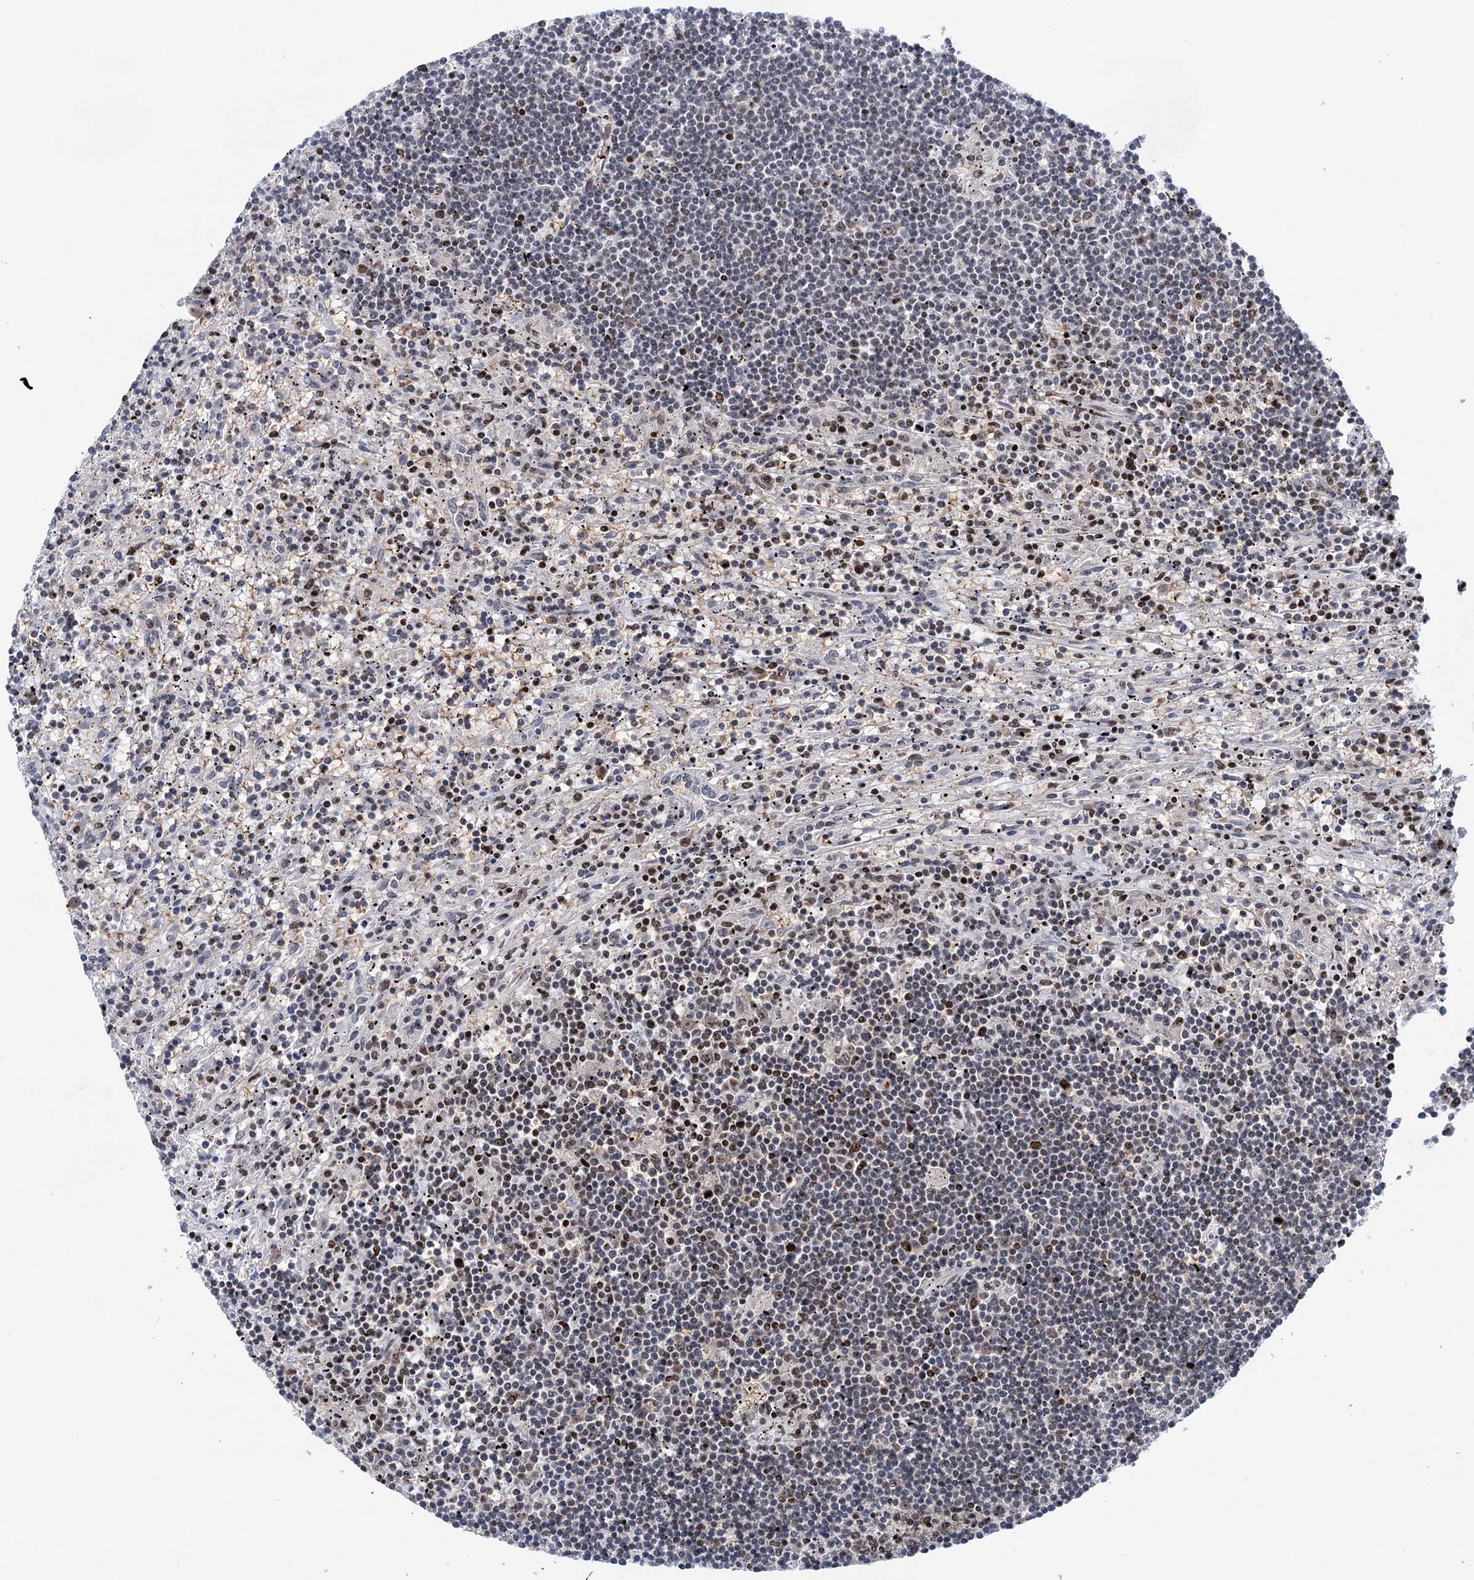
{"staining": {"intensity": "moderate", "quantity": "<25%", "location": "nuclear"}, "tissue": "lymphoma", "cell_type": "Tumor cells", "image_type": "cancer", "snomed": [{"axis": "morphology", "description": "Malignant lymphoma, non-Hodgkin's type, Low grade"}, {"axis": "topography", "description": "Spleen"}], "caption": "Moderate nuclear protein positivity is present in about <25% of tumor cells in lymphoma.", "gene": "ZCCHC10", "patient": {"sex": "male", "age": 76}}